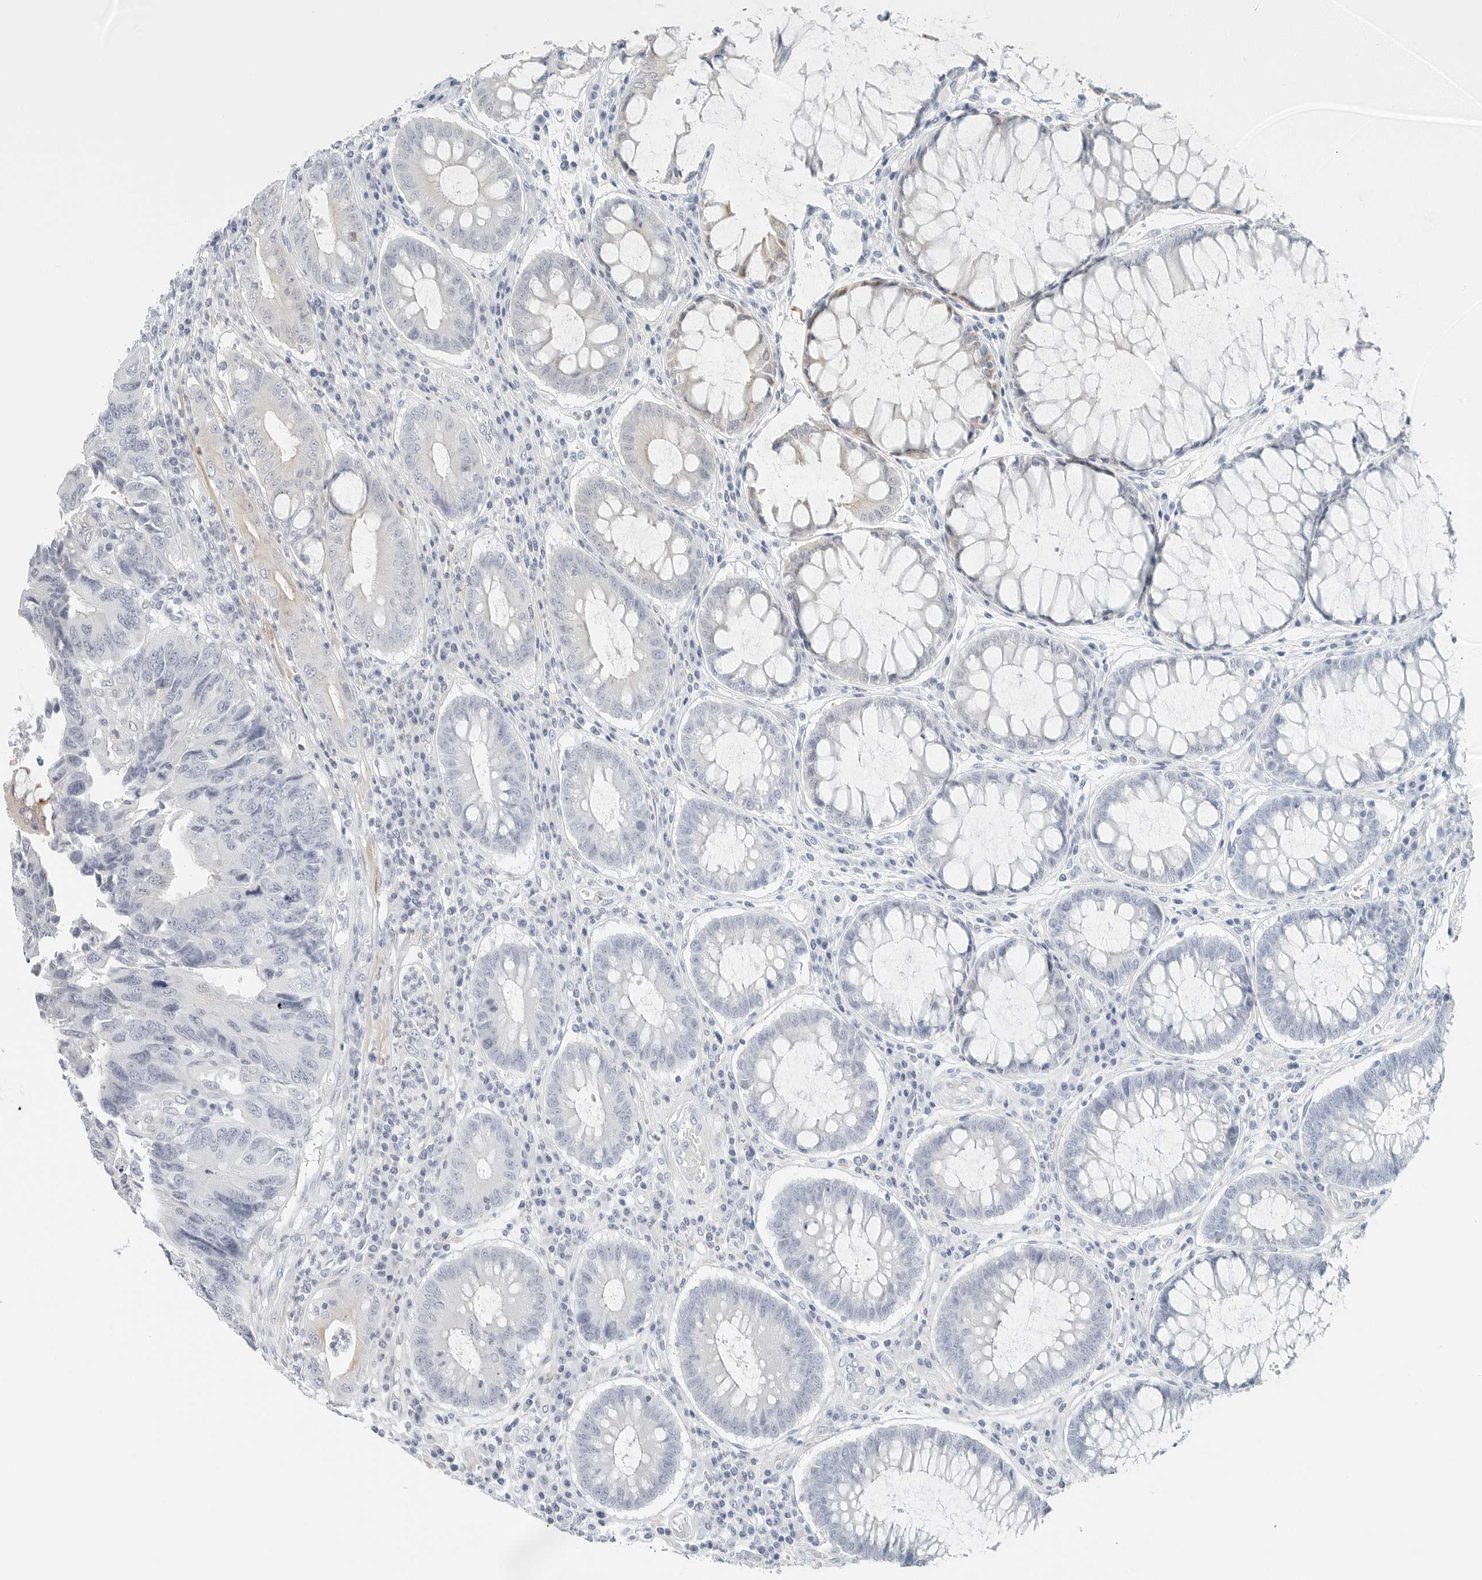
{"staining": {"intensity": "negative", "quantity": "none", "location": "none"}, "tissue": "colorectal cancer", "cell_type": "Tumor cells", "image_type": "cancer", "snomed": [{"axis": "morphology", "description": "Adenocarcinoma, NOS"}, {"axis": "topography", "description": "Rectum"}], "caption": "Human colorectal cancer stained for a protein using IHC reveals no staining in tumor cells.", "gene": "IQCC", "patient": {"sex": "male", "age": 84}}